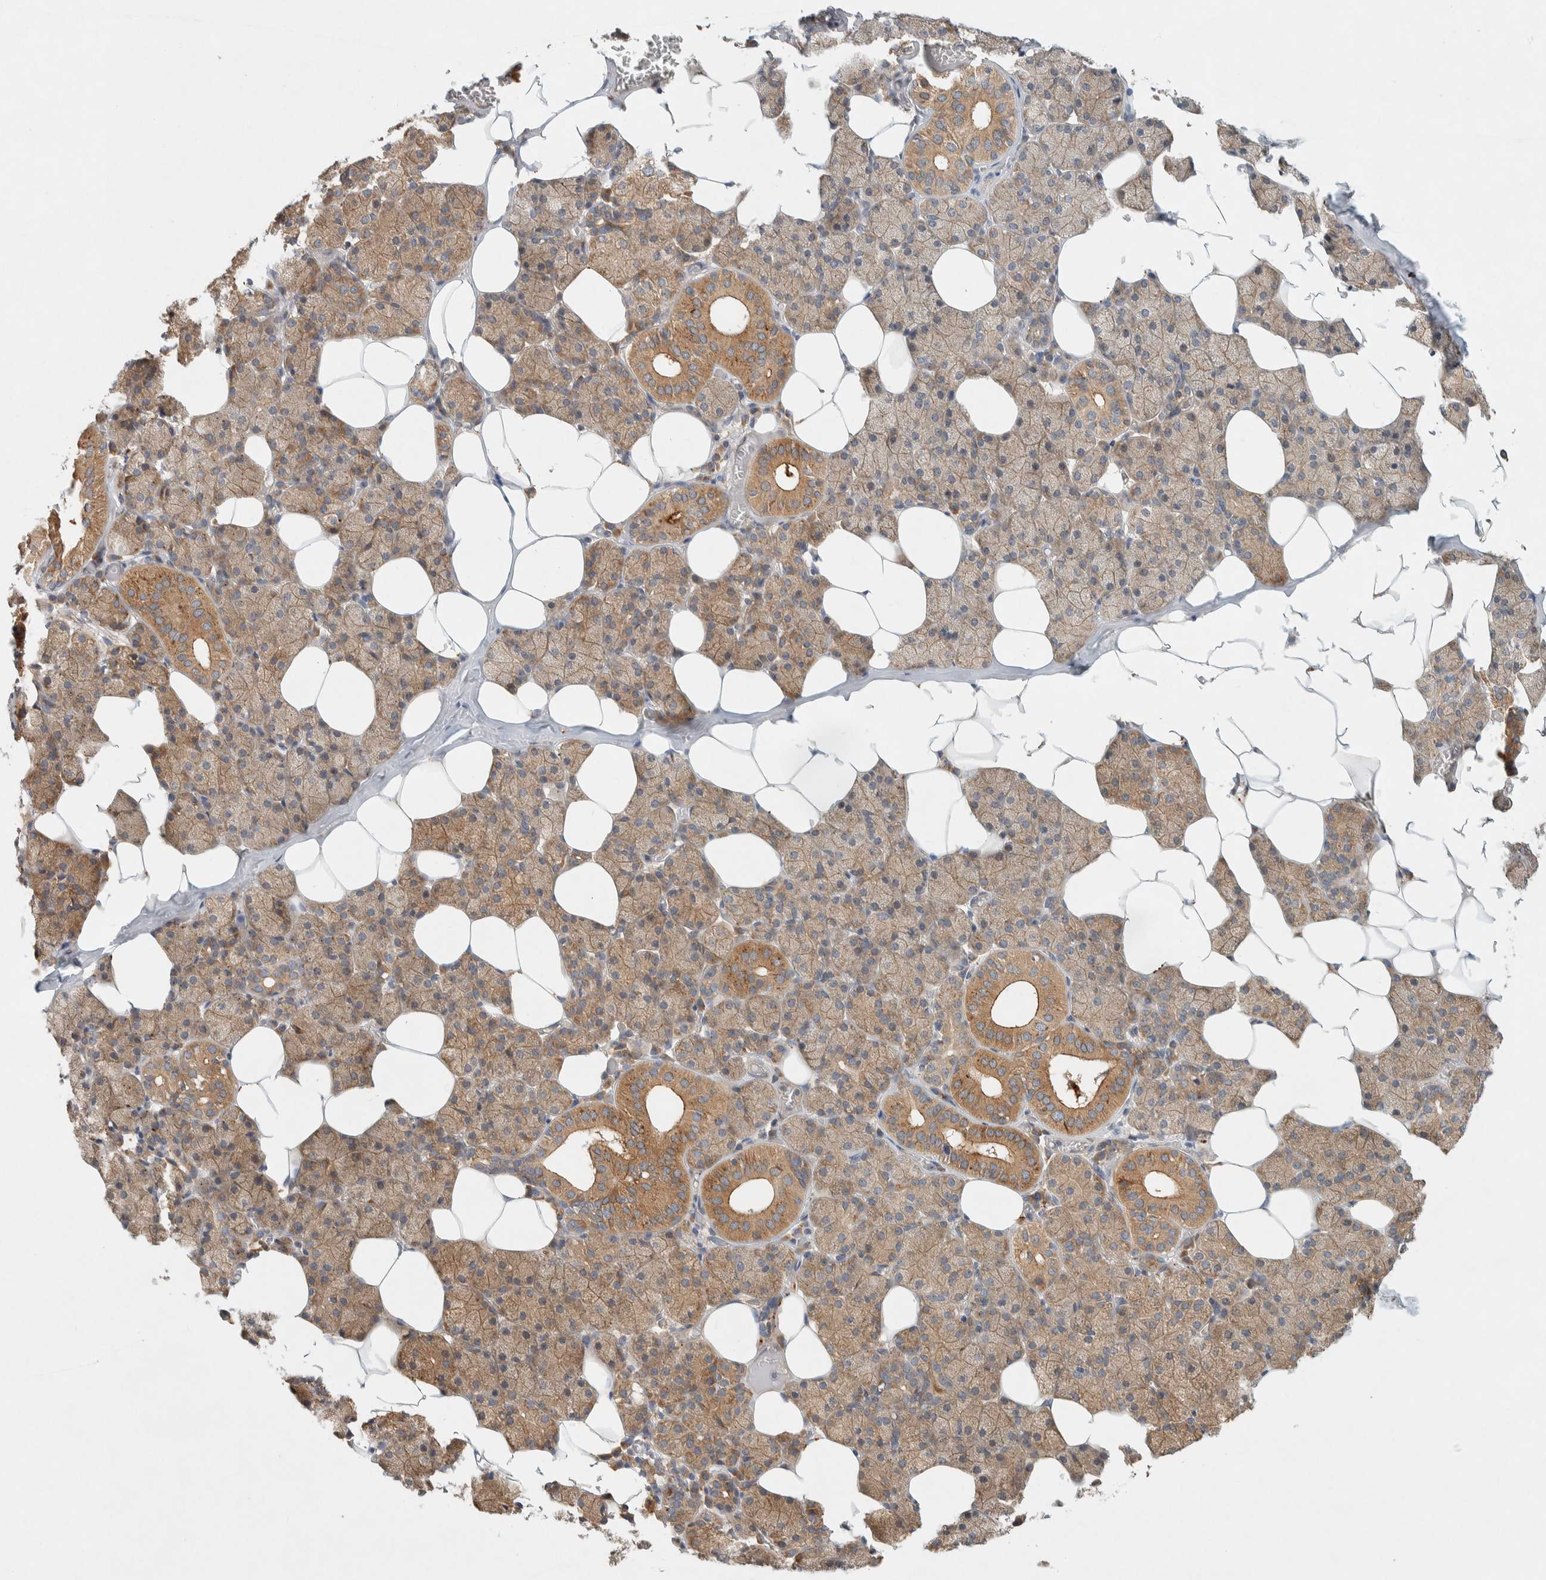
{"staining": {"intensity": "moderate", "quantity": ">75%", "location": "cytoplasmic/membranous"}, "tissue": "salivary gland", "cell_type": "Glandular cells", "image_type": "normal", "snomed": [{"axis": "morphology", "description": "Normal tissue, NOS"}, {"axis": "topography", "description": "Salivary gland"}], "caption": "IHC staining of unremarkable salivary gland, which displays medium levels of moderate cytoplasmic/membranous expression in approximately >75% of glandular cells indicating moderate cytoplasmic/membranous protein expression. The staining was performed using DAB (brown) for protein detection and nuclei were counterstained in hematoxylin (blue).", "gene": "PXK", "patient": {"sex": "female", "age": 33}}